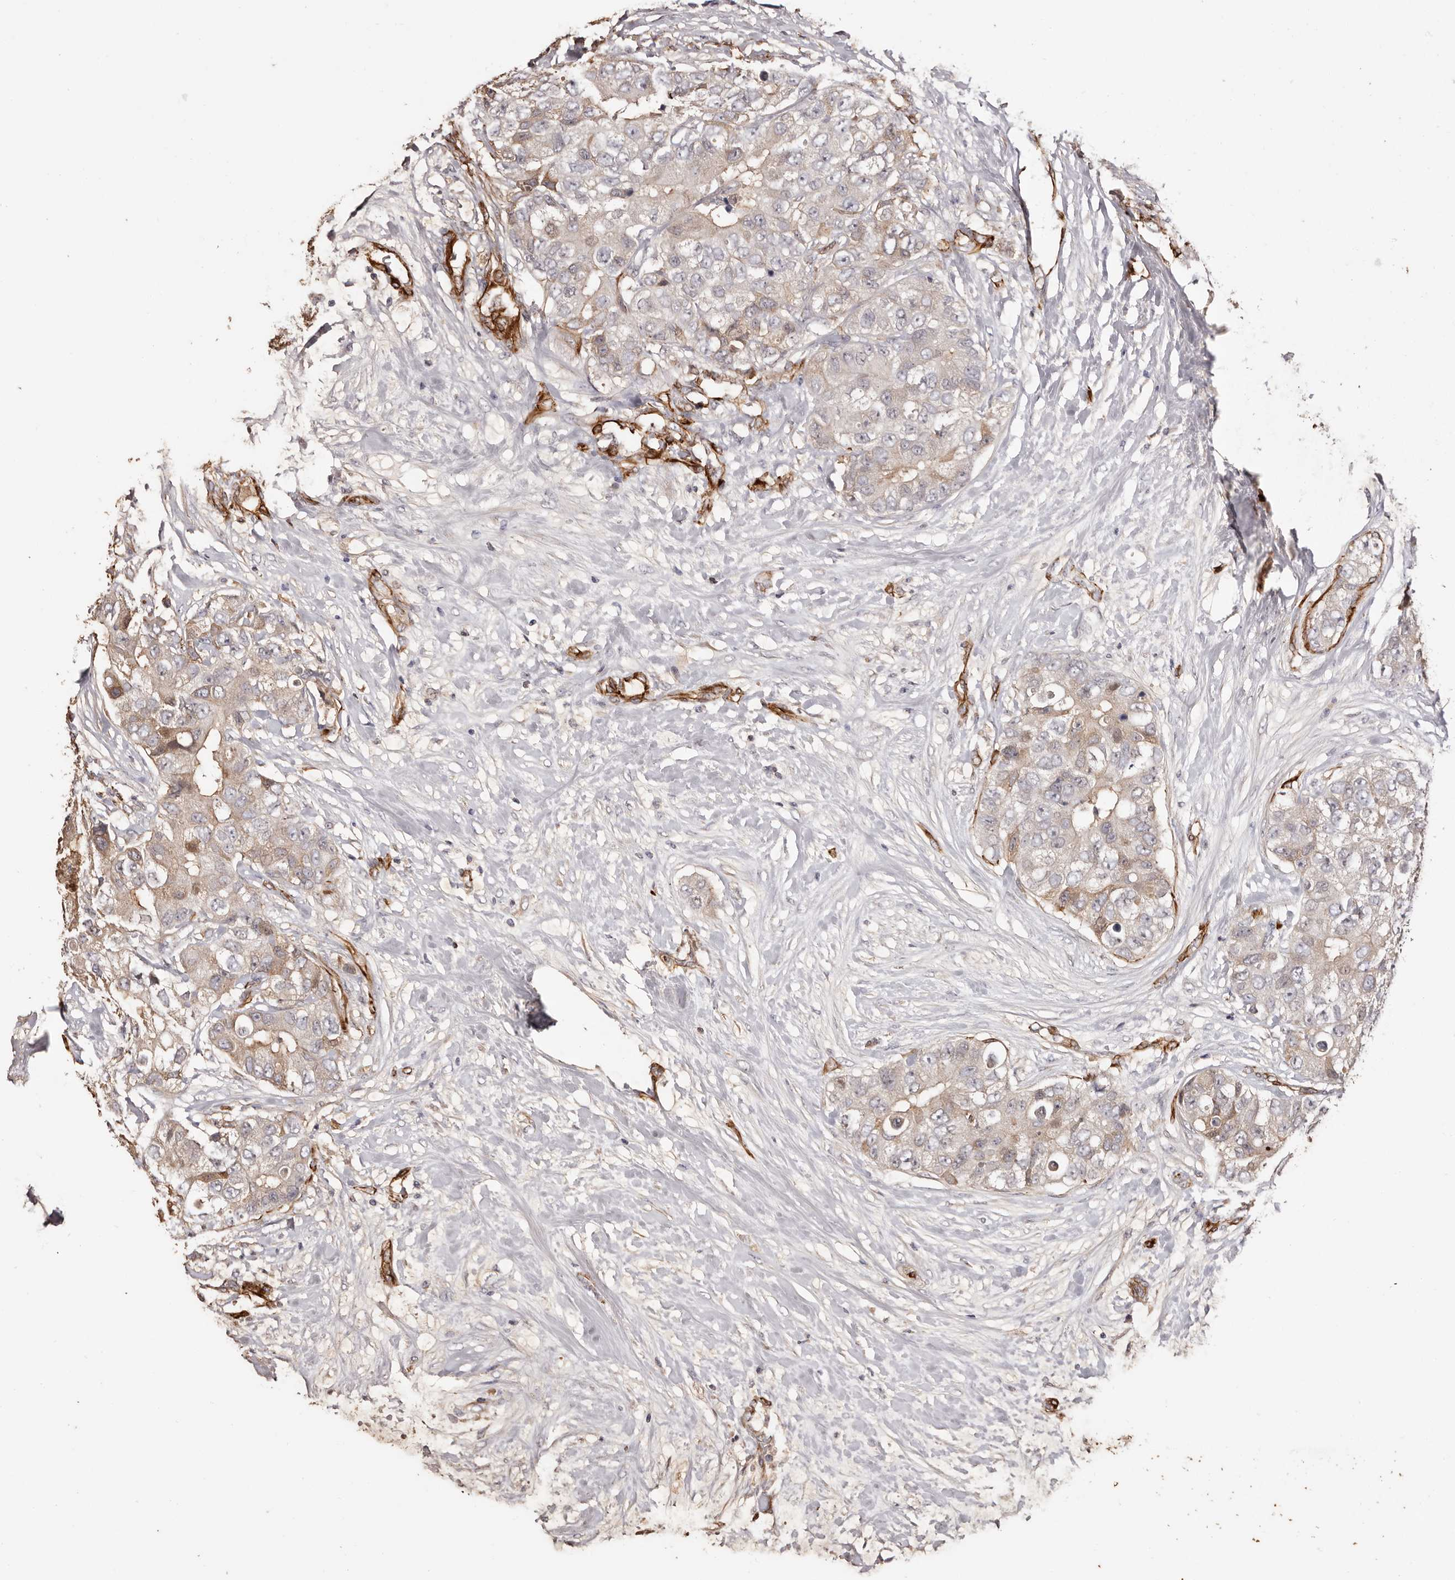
{"staining": {"intensity": "weak", "quantity": "25%-75%", "location": "cytoplasmic/membranous"}, "tissue": "breast cancer", "cell_type": "Tumor cells", "image_type": "cancer", "snomed": [{"axis": "morphology", "description": "Duct carcinoma"}, {"axis": "topography", "description": "Breast"}], "caption": "Immunohistochemistry (IHC) (DAB) staining of intraductal carcinoma (breast) exhibits weak cytoplasmic/membranous protein positivity in approximately 25%-75% of tumor cells. The protein of interest is stained brown, and the nuclei are stained in blue (DAB IHC with brightfield microscopy, high magnification).", "gene": "ZNF557", "patient": {"sex": "female", "age": 62}}